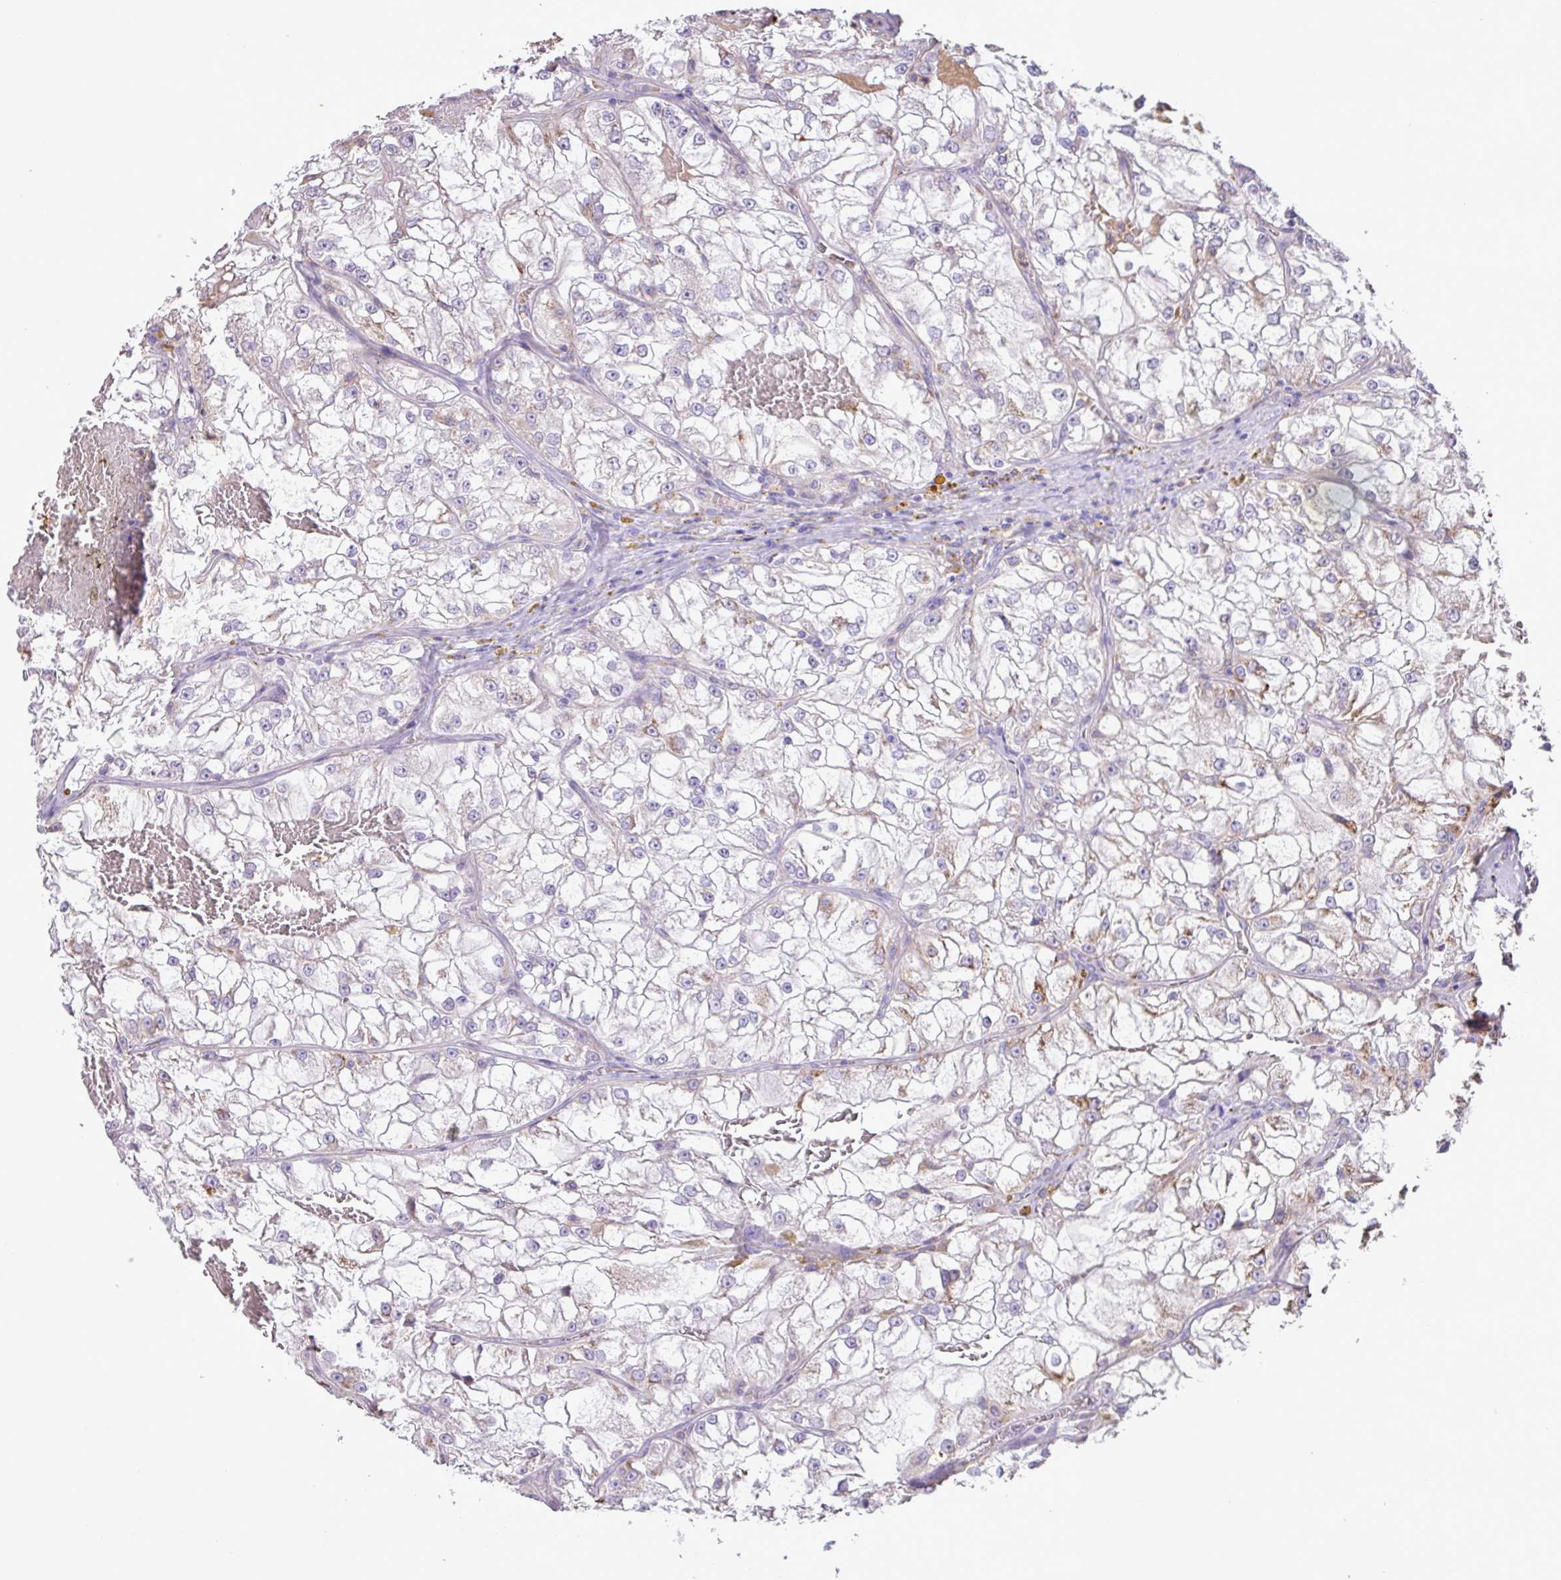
{"staining": {"intensity": "negative", "quantity": "none", "location": "none"}, "tissue": "renal cancer", "cell_type": "Tumor cells", "image_type": "cancer", "snomed": [{"axis": "morphology", "description": "Adenocarcinoma, NOS"}, {"axis": "topography", "description": "Kidney"}], "caption": "An IHC image of renal cancer (adenocarcinoma) is shown. There is no staining in tumor cells of renal cancer (adenocarcinoma).", "gene": "CHST11", "patient": {"sex": "female", "age": 72}}